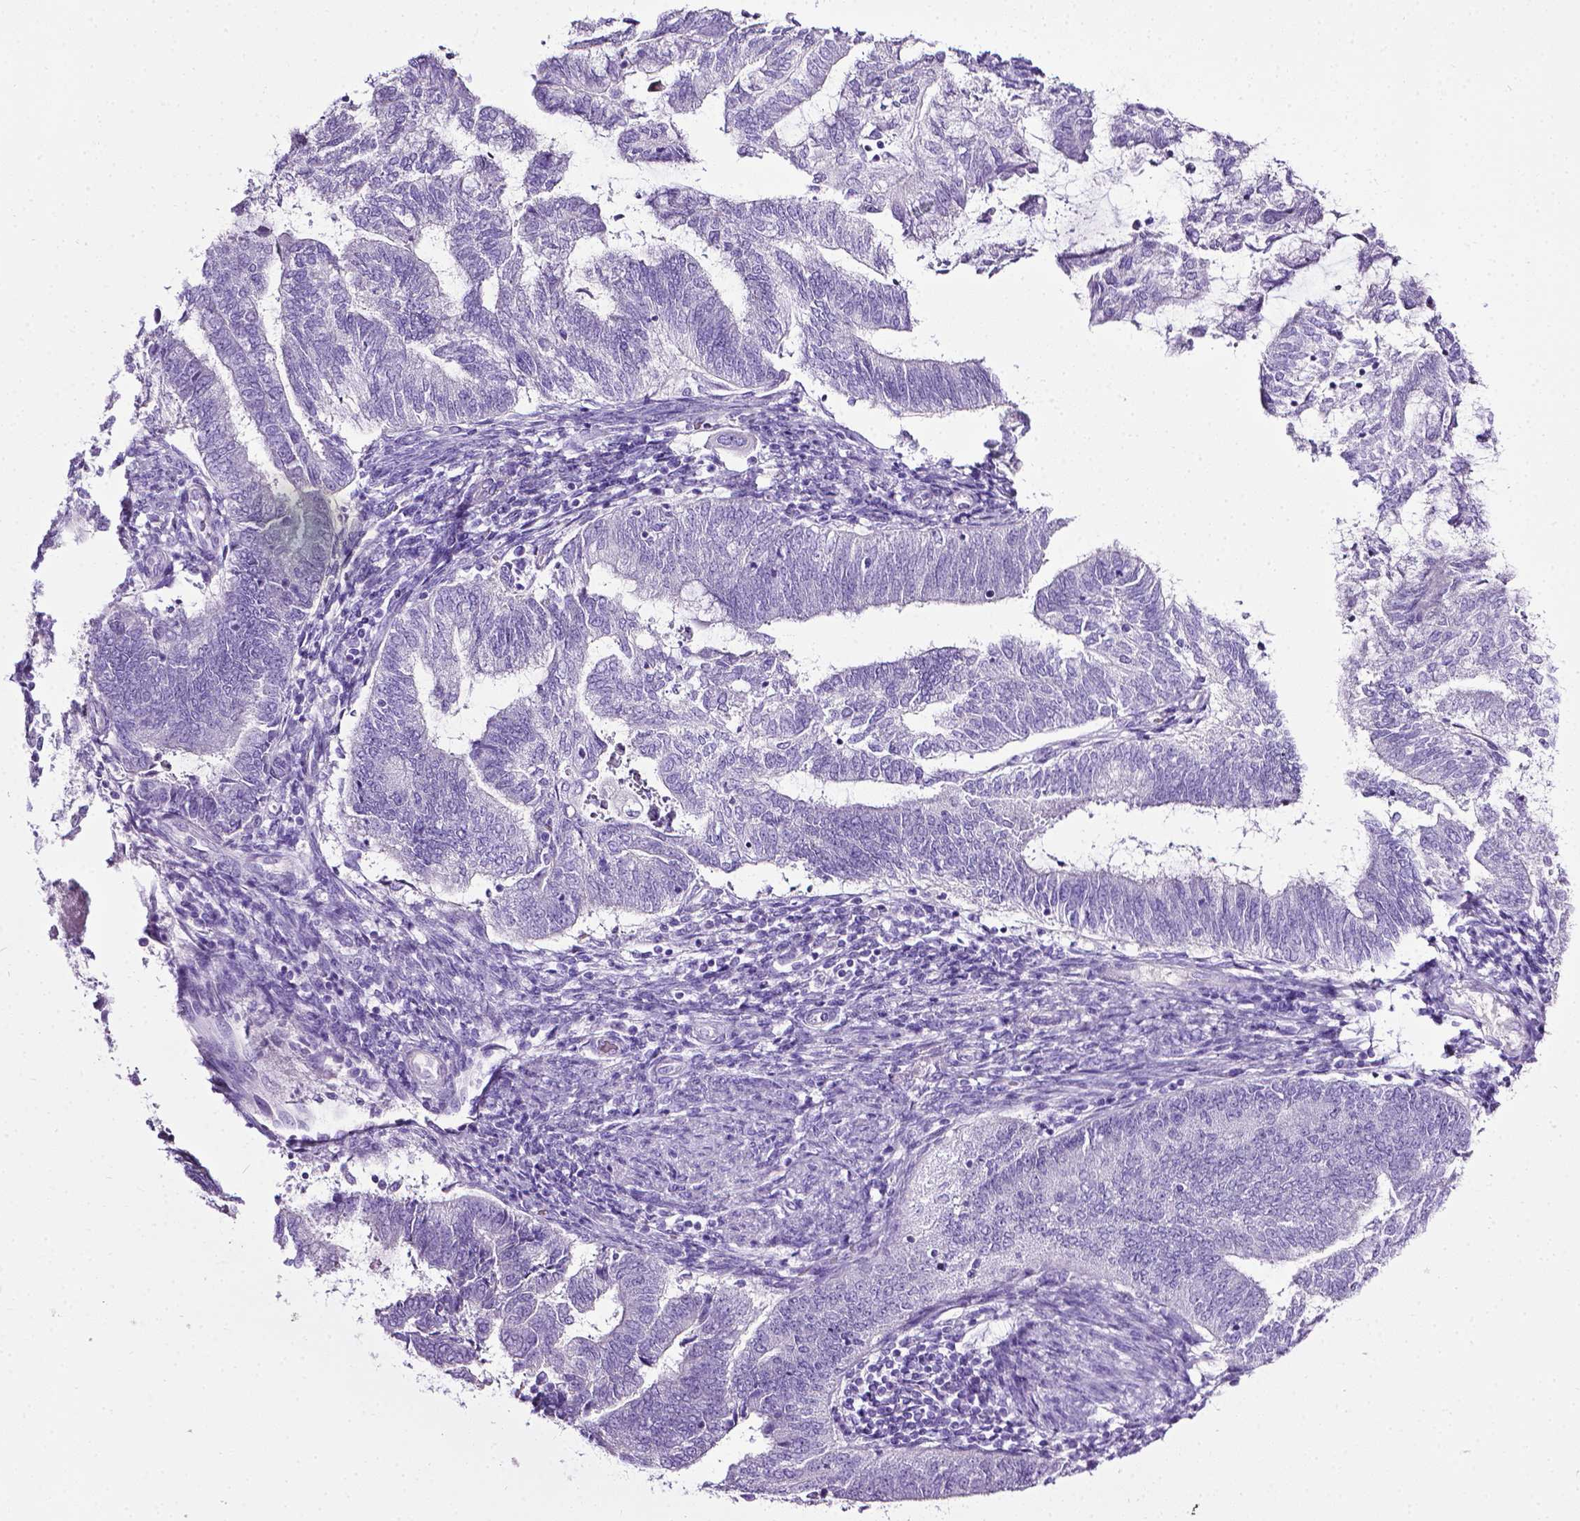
{"staining": {"intensity": "negative", "quantity": "none", "location": "none"}, "tissue": "endometrial cancer", "cell_type": "Tumor cells", "image_type": "cancer", "snomed": [{"axis": "morphology", "description": "Adenocarcinoma, NOS"}, {"axis": "topography", "description": "Endometrium"}], "caption": "Immunohistochemistry (IHC) photomicrograph of neoplastic tissue: human endometrial adenocarcinoma stained with DAB demonstrates no significant protein positivity in tumor cells.", "gene": "LELP1", "patient": {"sex": "female", "age": 65}}